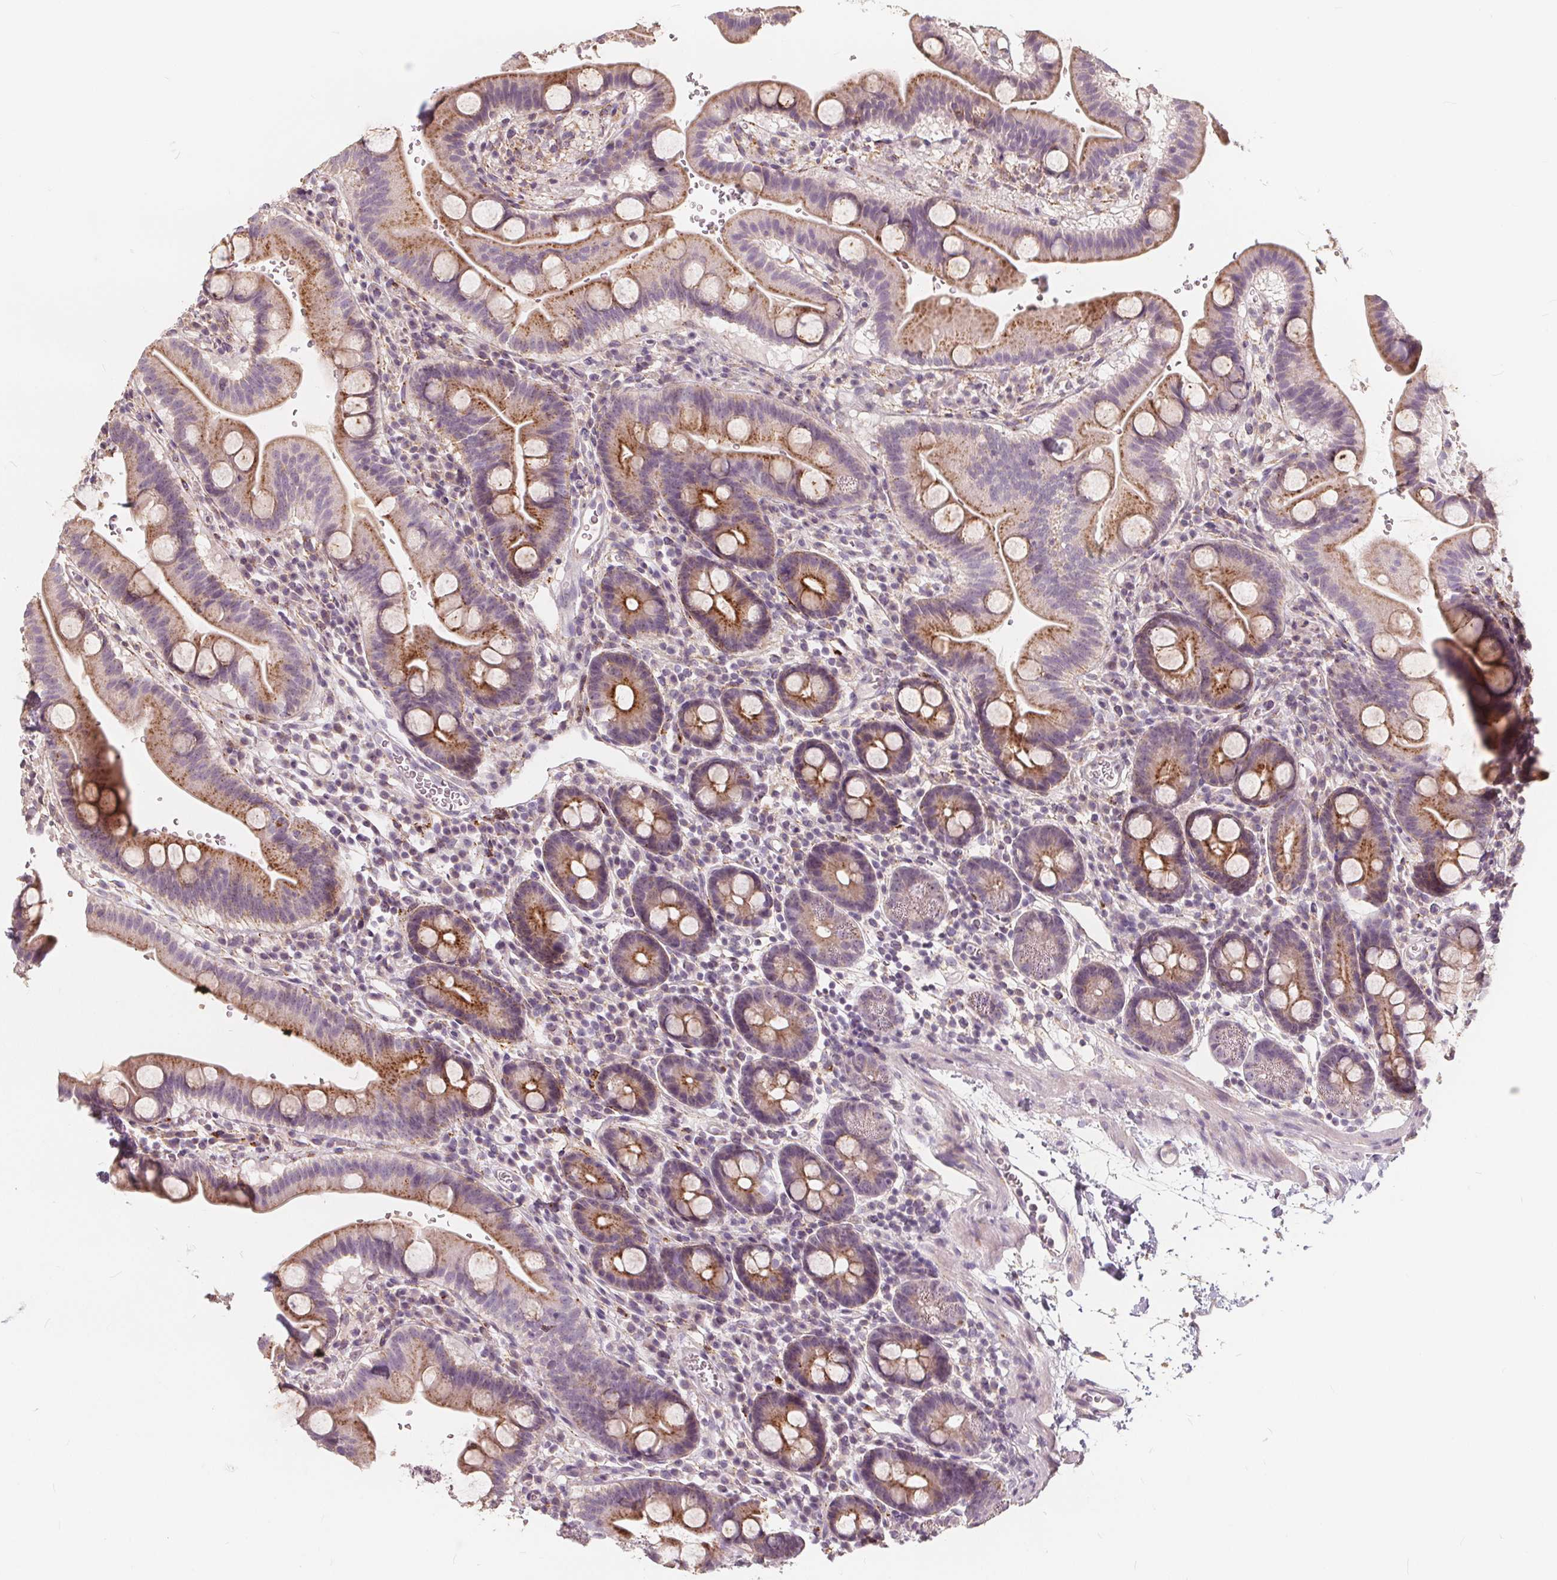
{"staining": {"intensity": "moderate", "quantity": "25%-75%", "location": "cytoplasmic/membranous"}, "tissue": "duodenum", "cell_type": "Glandular cells", "image_type": "normal", "snomed": [{"axis": "morphology", "description": "Normal tissue, NOS"}, {"axis": "topography", "description": "Duodenum"}], "caption": "Duodenum stained for a protein (brown) reveals moderate cytoplasmic/membranous positive expression in about 25%-75% of glandular cells.", "gene": "DRC3", "patient": {"sex": "male", "age": 59}}